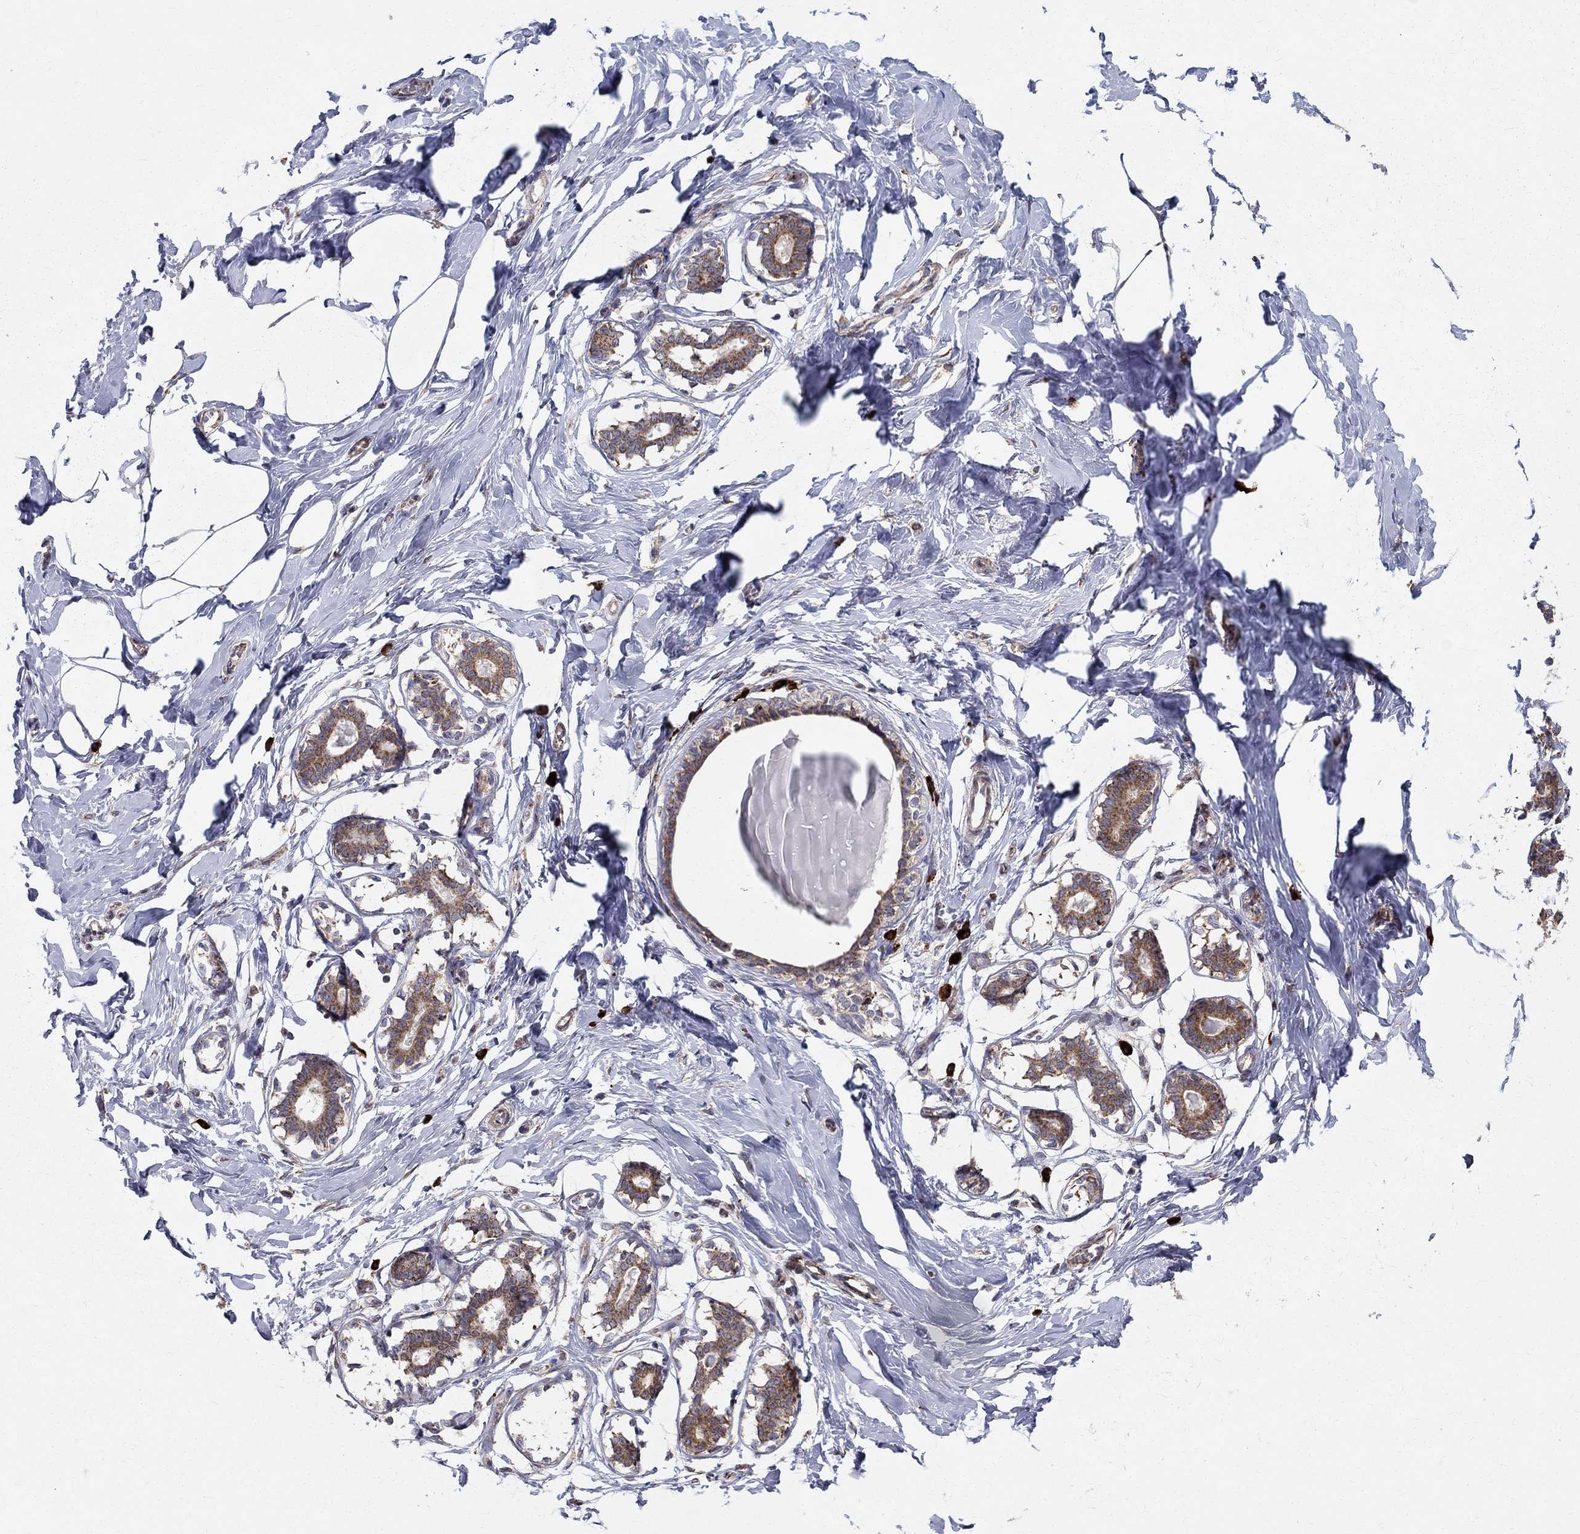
{"staining": {"intensity": "negative", "quantity": "none", "location": "none"}, "tissue": "breast", "cell_type": "Adipocytes", "image_type": "normal", "snomed": [{"axis": "morphology", "description": "Normal tissue, NOS"}, {"axis": "morphology", "description": "Lobular carcinoma, in situ"}, {"axis": "topography", "description": "Breast"}], "caption": "Immunohistochemistry of benign human breast displays no expression in adipocytes.", "gene": "PRDX4", "patient": {"sex": "female", "age": 35}}